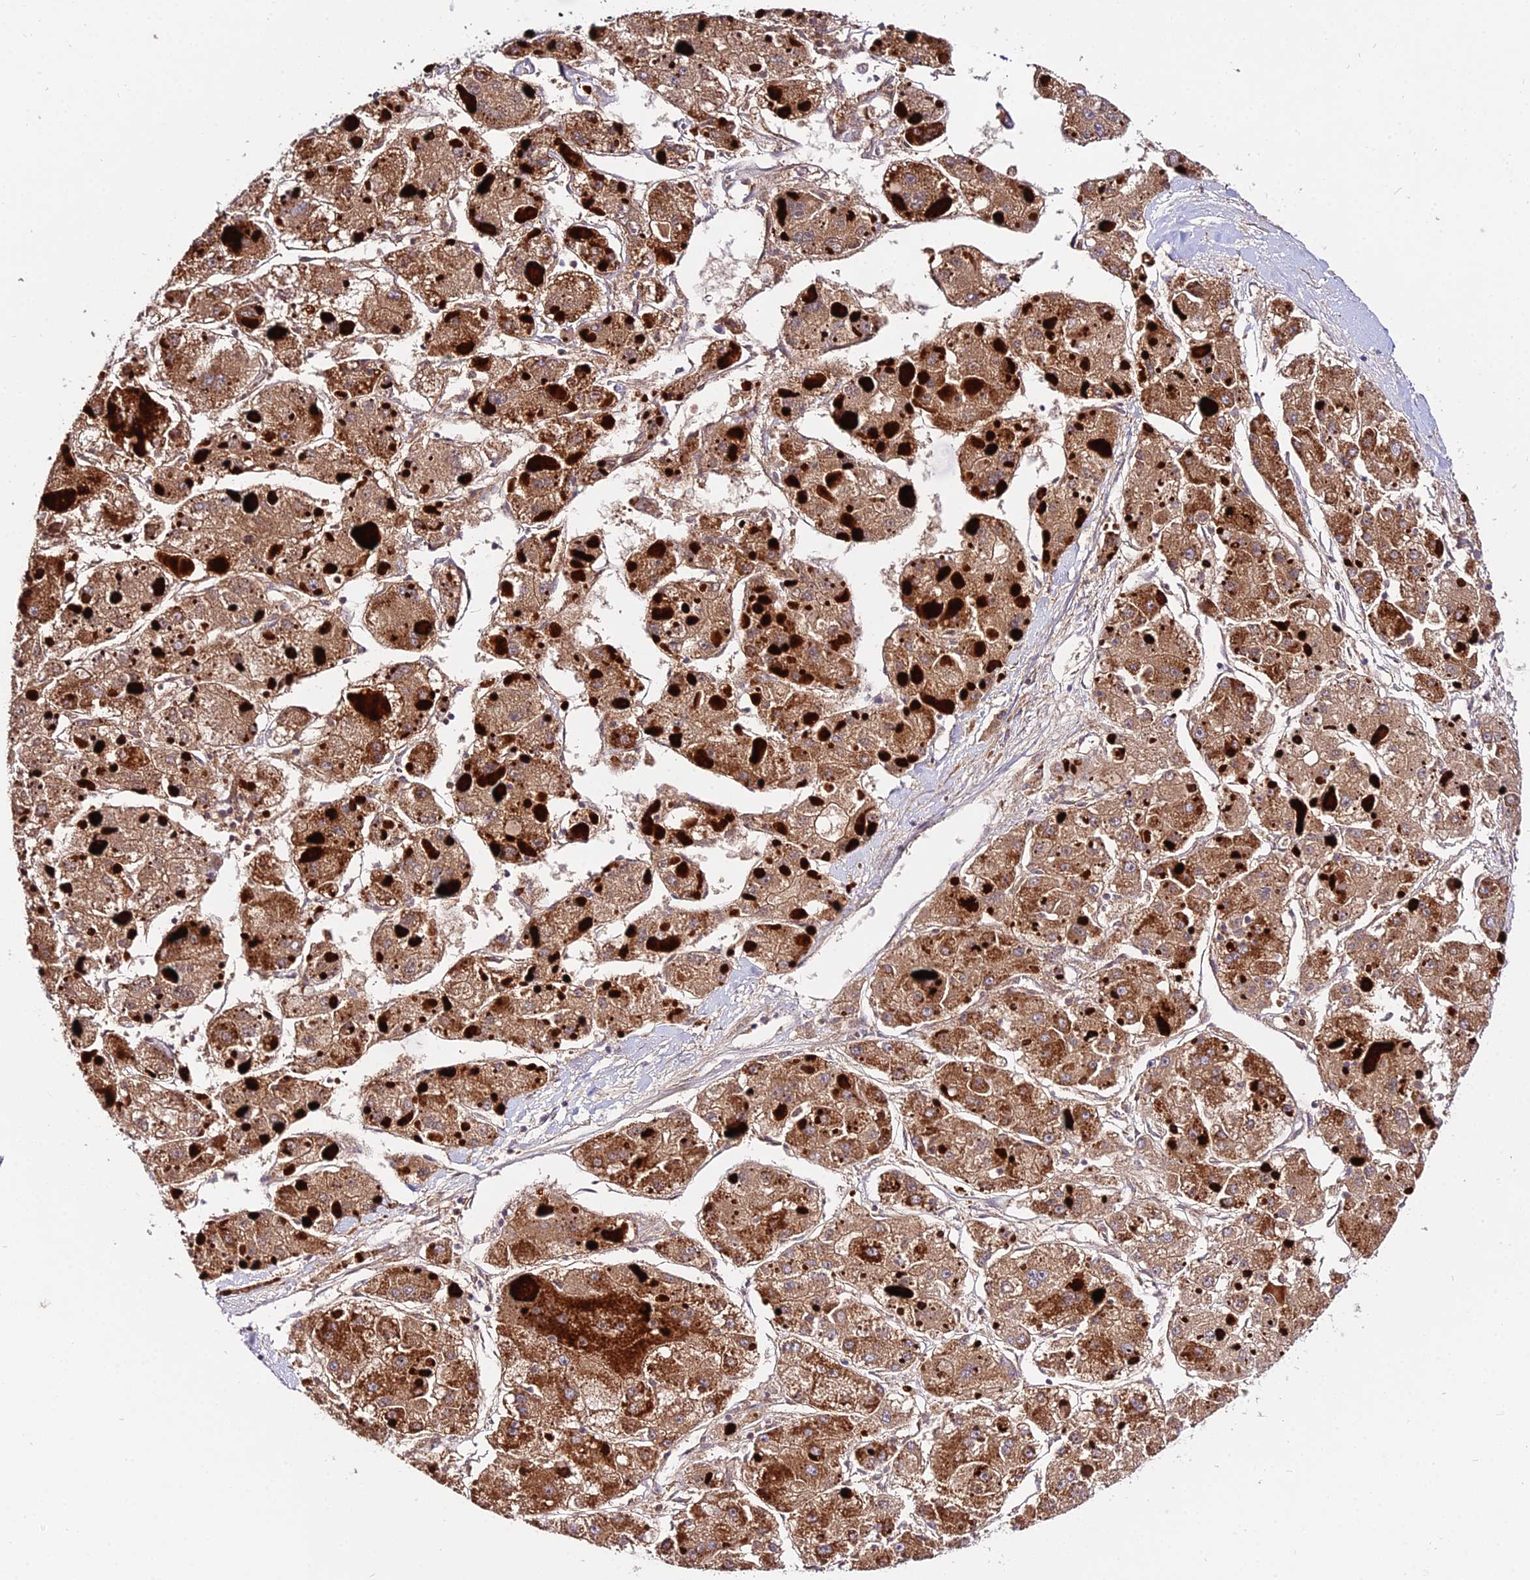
{"staining": {"intensity": "moderate", "quantity": ">75%", "location": "cytoplasmic/membranous"}, "tissue": "liver cancer", "cell_type": "Tumor cells", "image_type": "cancer", "snomed": [{"axis": "morphology", "description": "Carcinoma, Hepatocellular, NOS"}, {"axis": "topography", "description": "Liver"}], "caption": "A photomicrograph of hepatocellular carcinoma (liver) stained for a protein displays moderate cytoplasmic/membranous brown staining in tumor cells.", "gene": "WDR5B", "patient": {"sex": "female", "age": 73}}